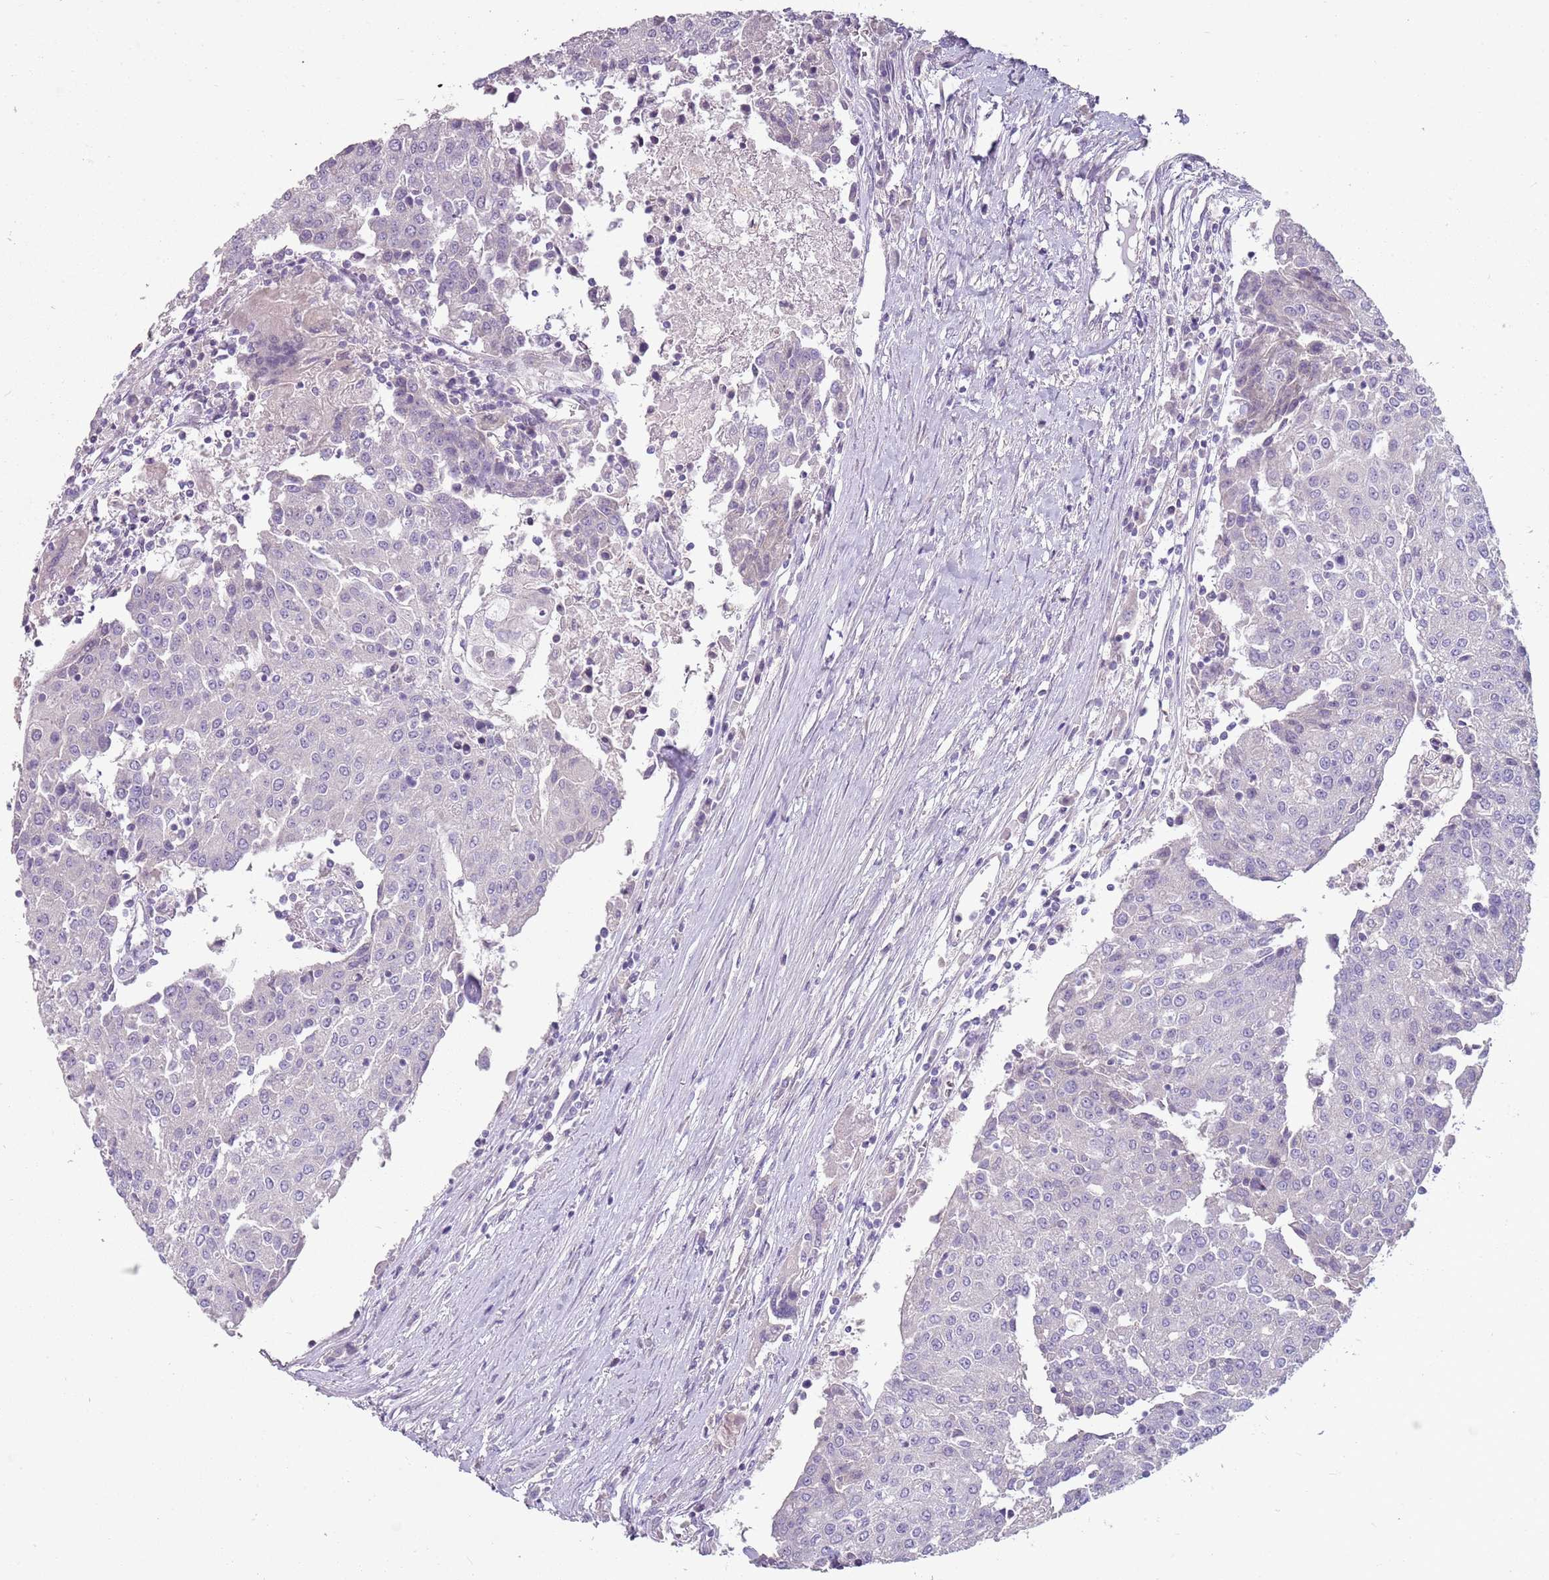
{"staining": {"intensity": "negative", "quantity": "none", "location": "none"}, "tissue": "urothelial cancer", "cell_type": "Tumor cells", "image_type": "cancer", "snomed": [{"axis": "morphology", "description": "Urothelial carcinoma, High grade"}, {"axis": "topography", "description": "Urinary bladder"}], "caption": "Immunohistochemistry (IHC) histopathology image of neoplastic tissue: urothelial carcinoma (high-grade) stained with DAB (3,3'-diaminobenzidine) displays no significant protein positivity in tumor cells. (DAB (3,3'-diaminobenzidine) IHC with hematoxylin counter stain).", "gene": "ZNF583", "patient": {"sex": "female", "age": 85}}